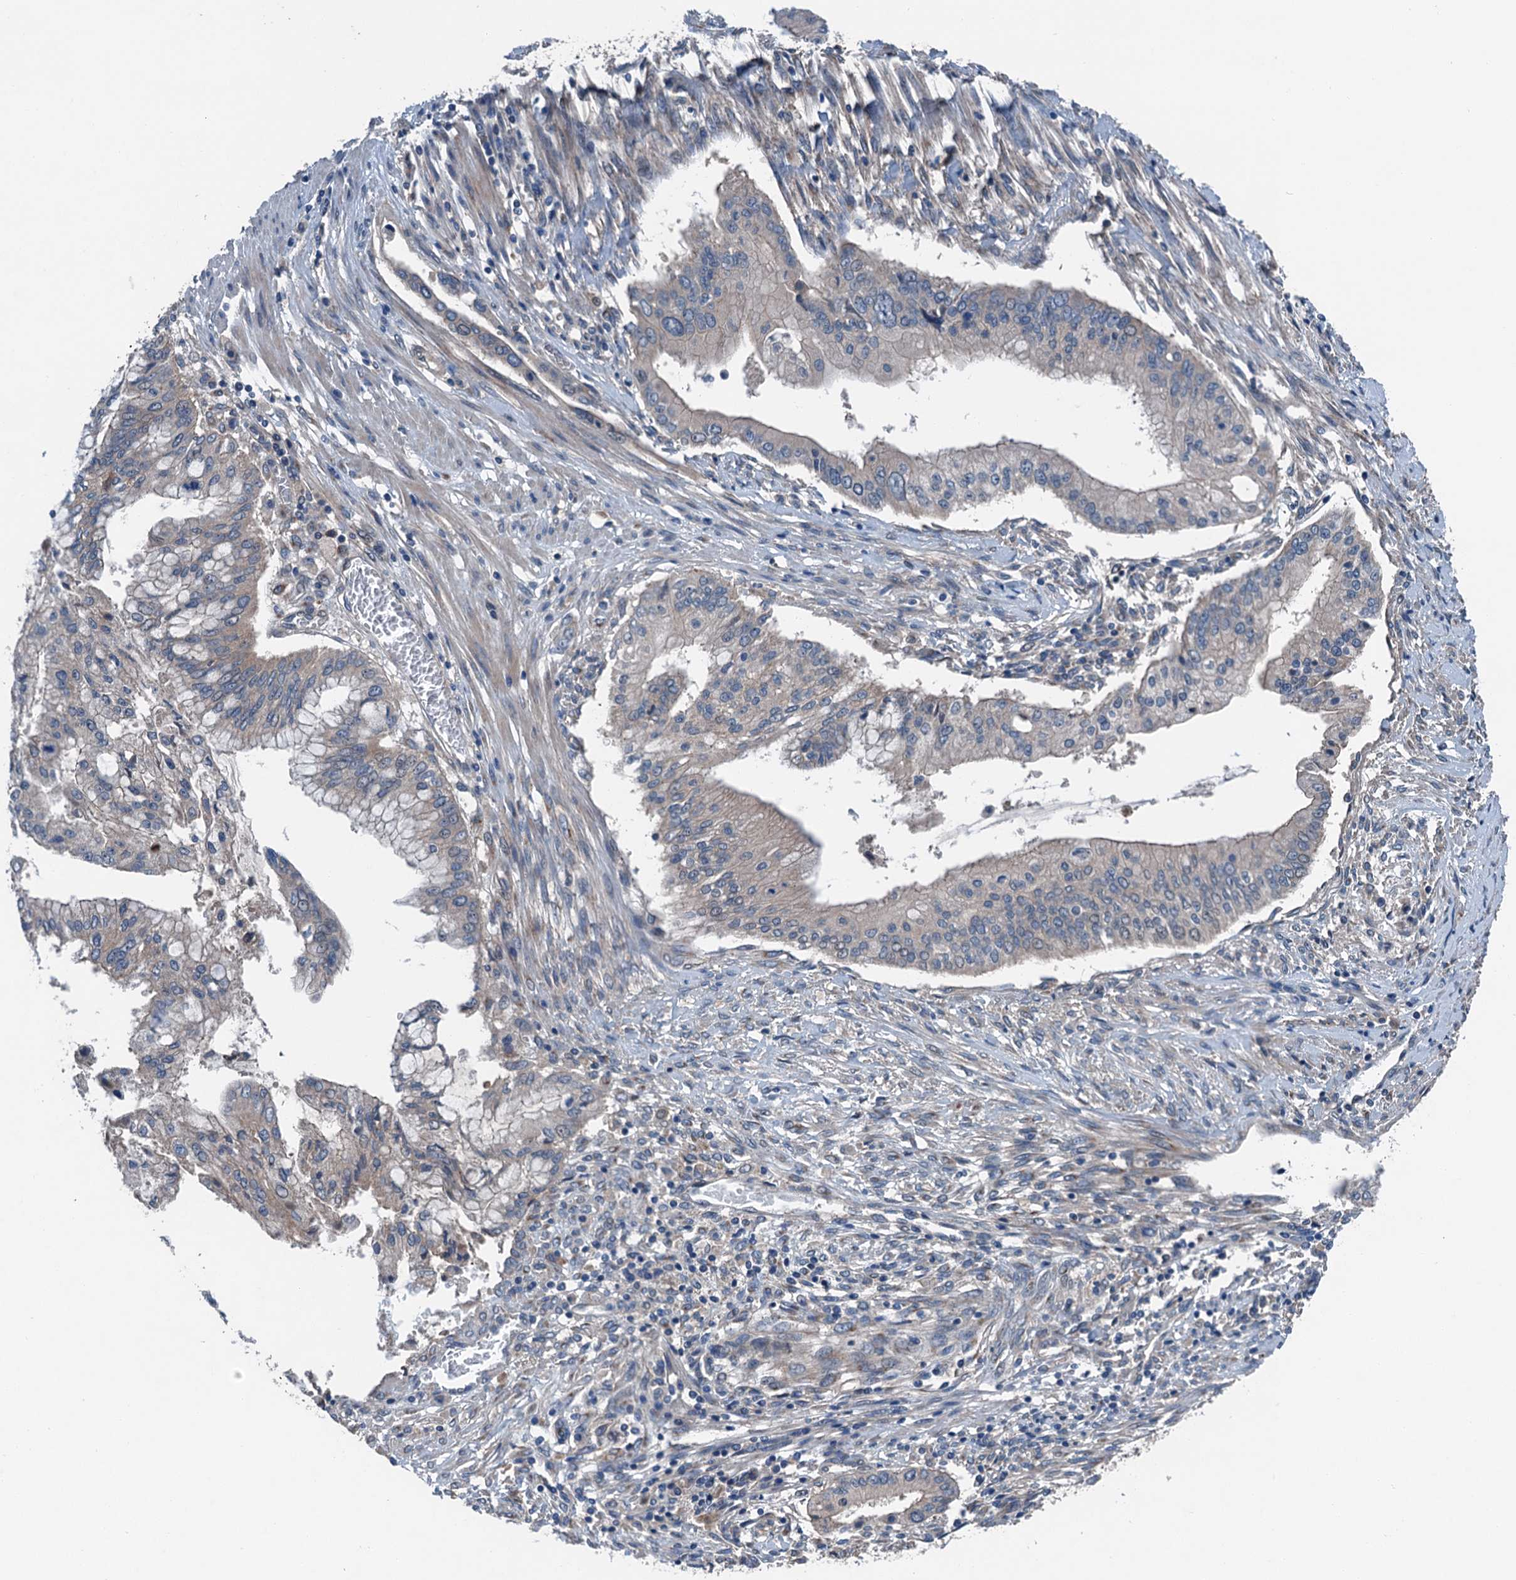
{"staining": {"intensity": "negative", "quantity": "none", "location": "none"}, "tissue": "pancreatic cancer", "cell_type": "Tumor cells", "image_type": "cancer", "snomed": [{"axis": "morphology", "description": "Adenocarcinoma, NOS"}, {"axis": "topography", "description": "Pancreas"}], "caption": "Immunohistochemistry (IHC) micrograph of neoplastic tissue: human pancreatic cancer (adenocarcinoma) stained with DAB (3,3'-diaminobenzidine) displays no significant protein positivity in tumor cells.", "gene": "SLC2A10", "patient": {"sex": "male", "age": 46}}